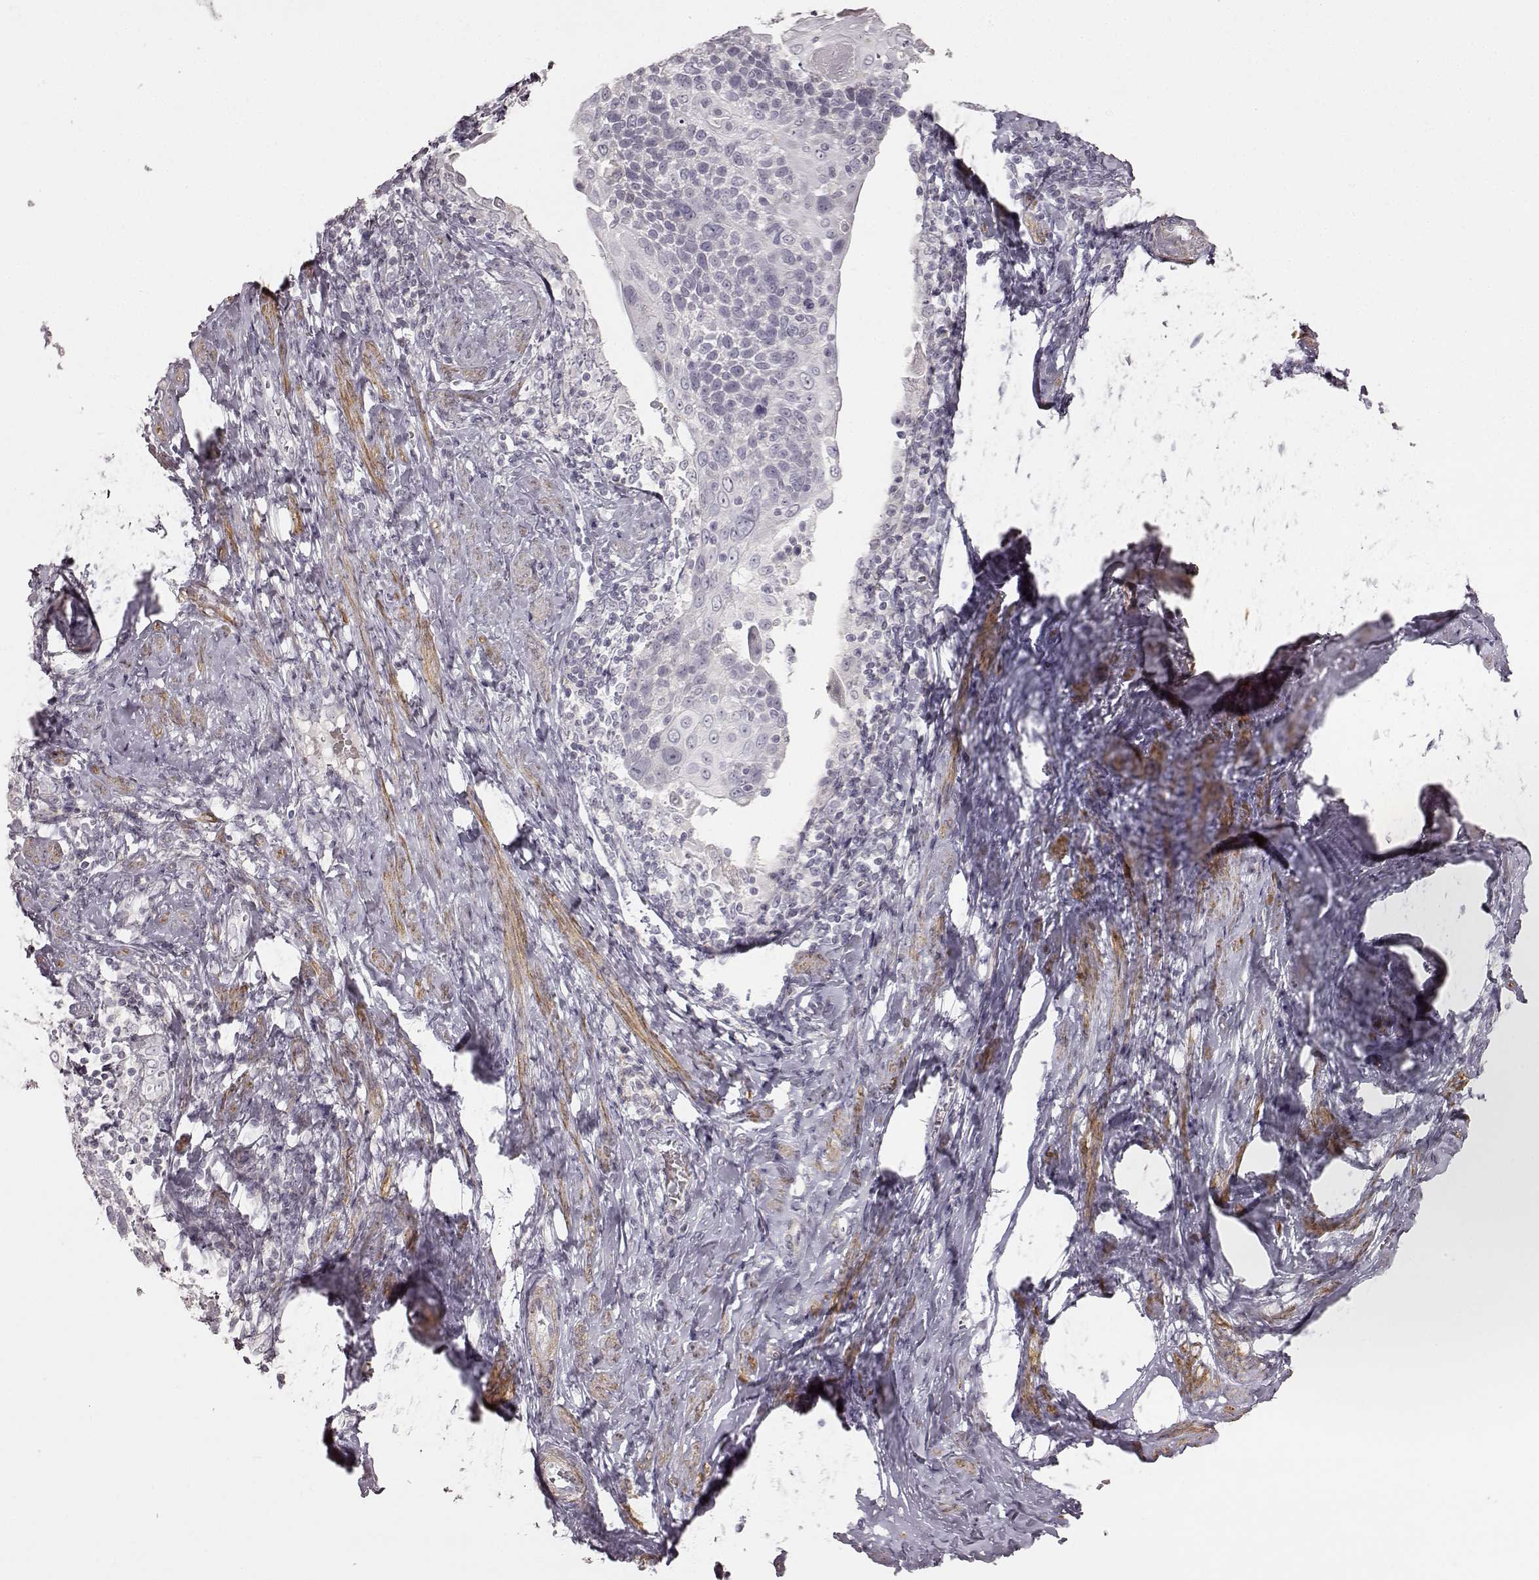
{"staining": {"intensity": "negative", "quantity": "none", "location": "none"}, "tissue": "cervical cancer", "cell_type": "Tumor cells", "image_type": "cancer", "snomed": [{"axis": "morphology", "description": "Squamous cell carcinoma, NOS"}, {"axis": "topography", "description": "Cervix"}], "caption": "Immunohistochemistry photomicrograph of squamous cell carcinoma (cervical) stained for a protein (brown), which reveals no expression in tumor cells.", "gene": "PRLHR", "patient": {"sex": "female", "age": 61}}